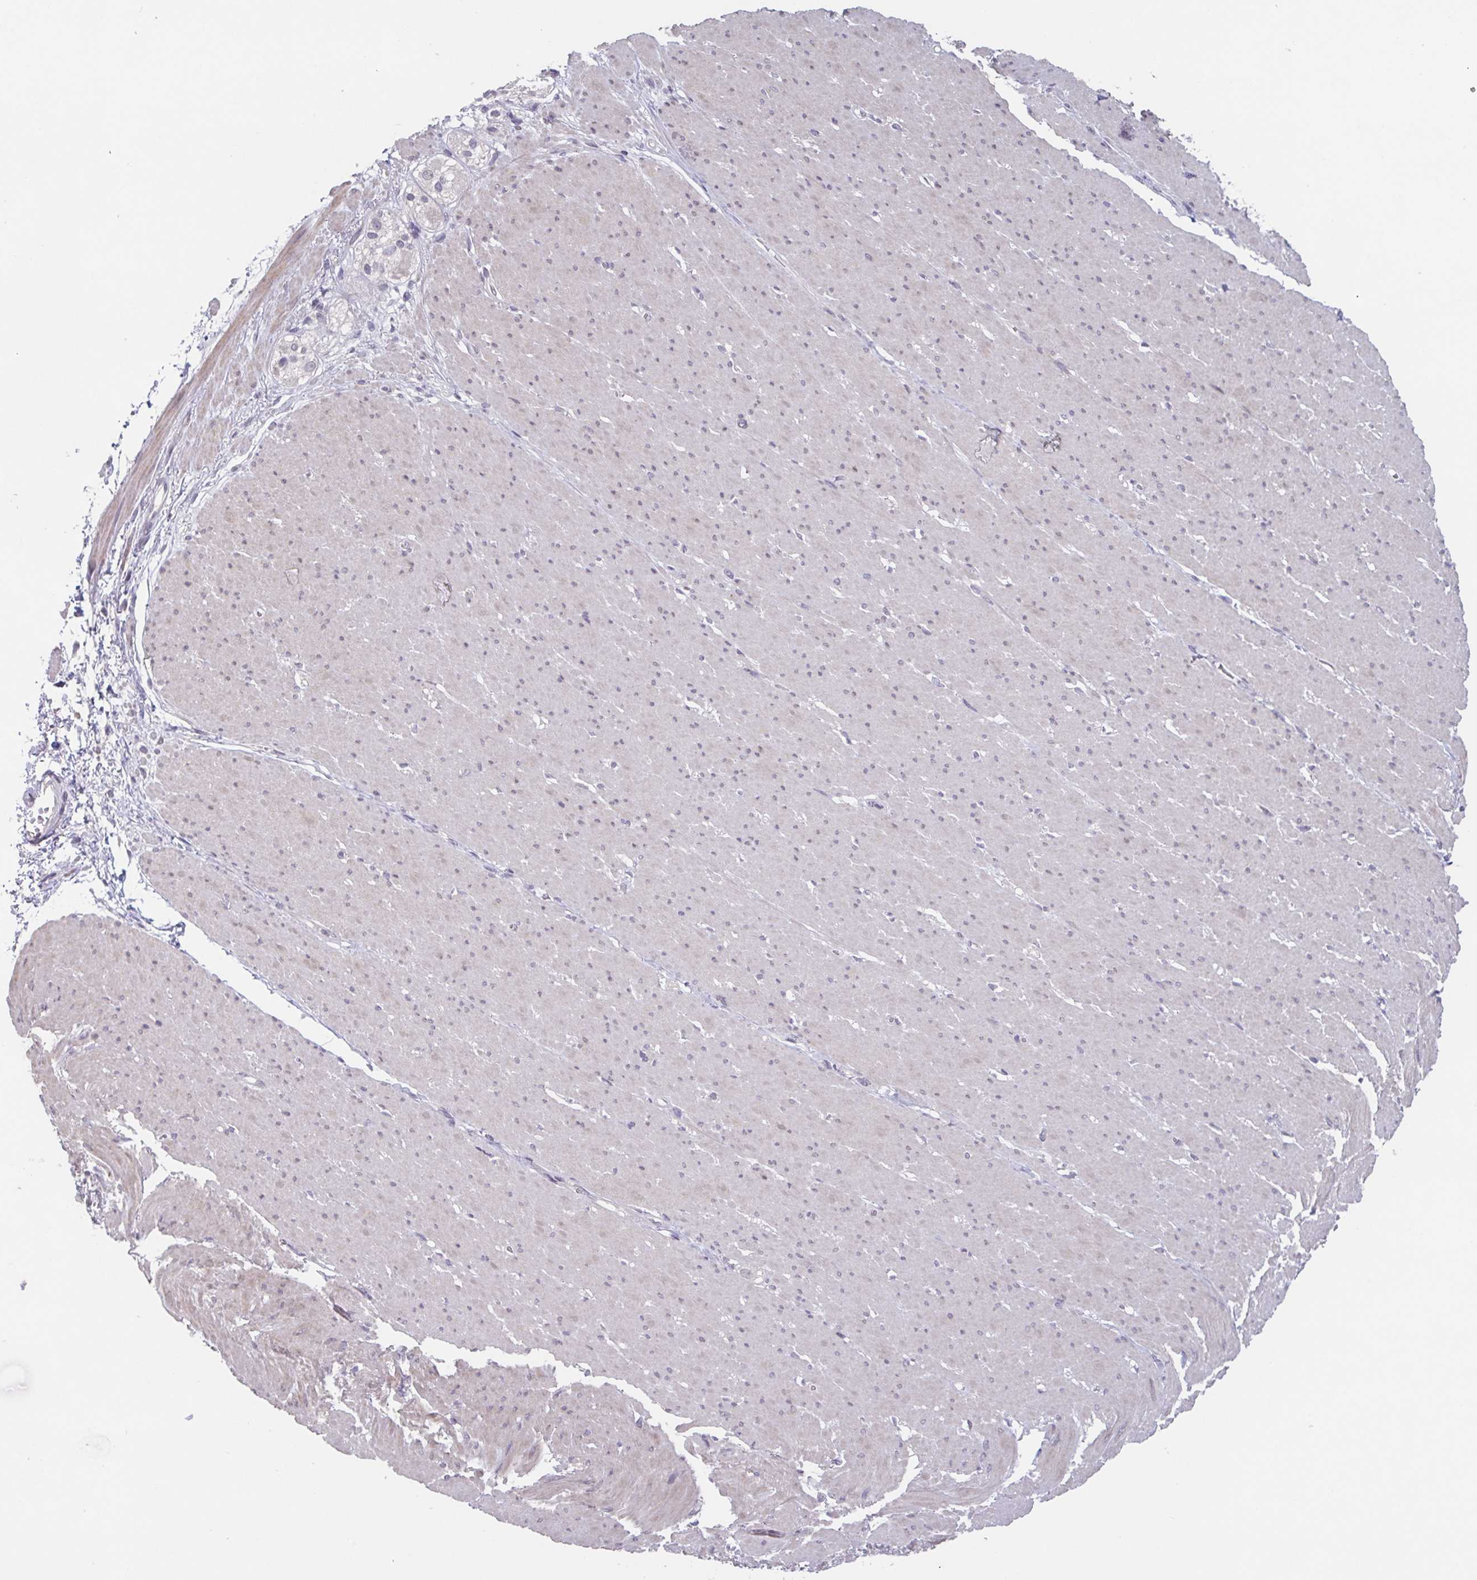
{"staining": {"intensity": "negative", "quantity": "none", "location": "none"}, "tissue": "smooth muscle", "cell_type": "Smooth muscle cells", "image_type": "normal", "snomed": [{"axis": "morphology", "description": "Normal tissue, NOS"}, {"axis": "topography", "description": "Smooth muscle"}, {"axis": "topography", "description": "Rectum"}], "caption": "A high-resolution image shows immunohistochemistry staining of normal smooth muscle, which shows no significant expression in smooth muscle cells. (Immunohistochemistry (ihc), brightfield microscopy, high magnification).", "gene": "GHRL", "patient": {"sex": "male", "age": 53}}